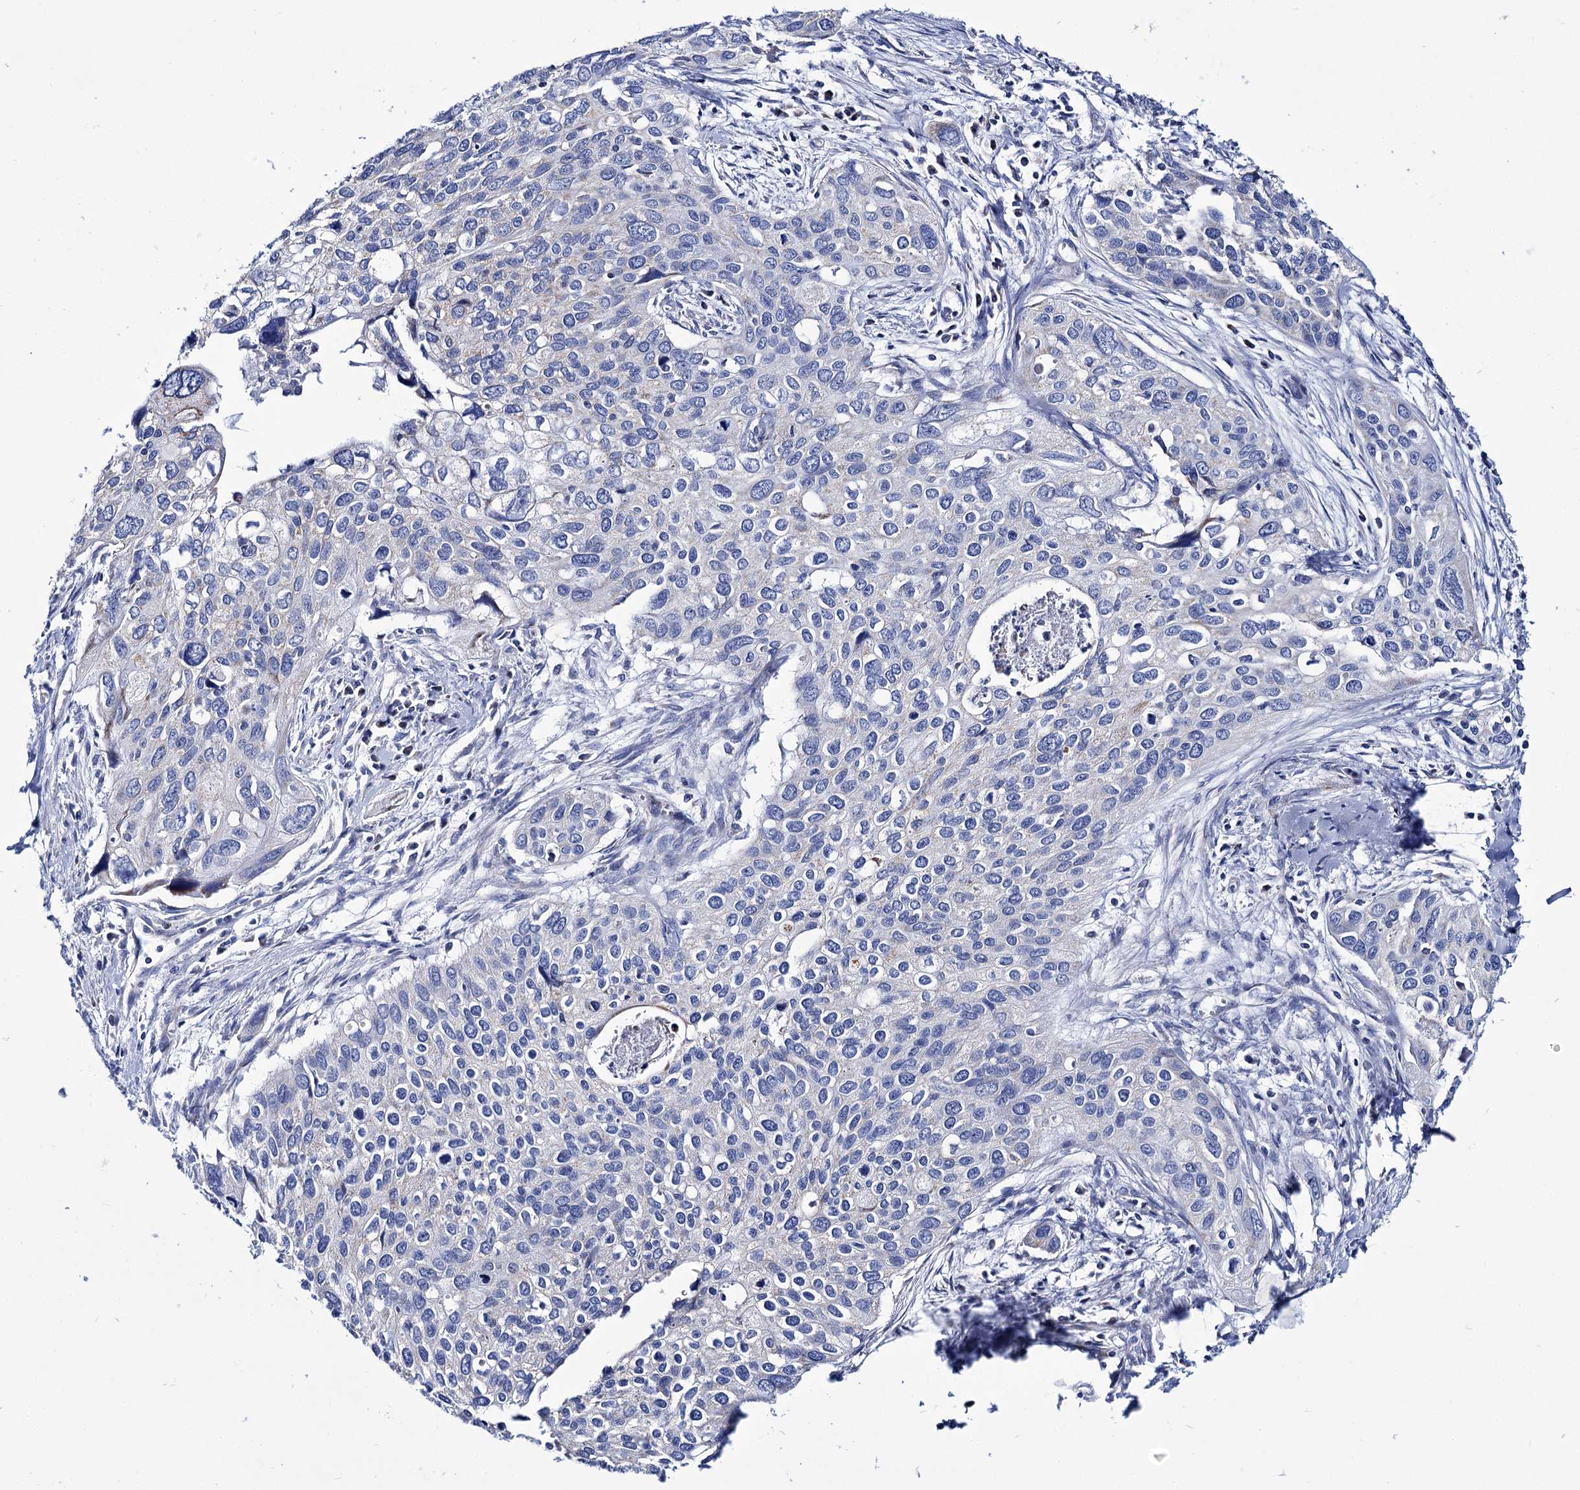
{"staining": {"intensity": "negative", "quantity": "none", "location": "none"}, "tissue": "cervical cancer", "cell_type": "Tumor cells", "image_type": "cancer", "snomed": [{"axis": "morphology", "description": "Squamous cell carcinoma, NOS"}, {"axis": "topography", "description": "Cervix"}], "caption": "Immunohistochemical staining of human cervical cancer reveals no significant expression in tumor cells. The staining is performed using DAB (3,3'-diaminobenzidine) brown chromogen with nuclei counter-stained in using hematoxylin.", "gene": "UBASH3B", "patient": {"sex": "female", "age": 55}}